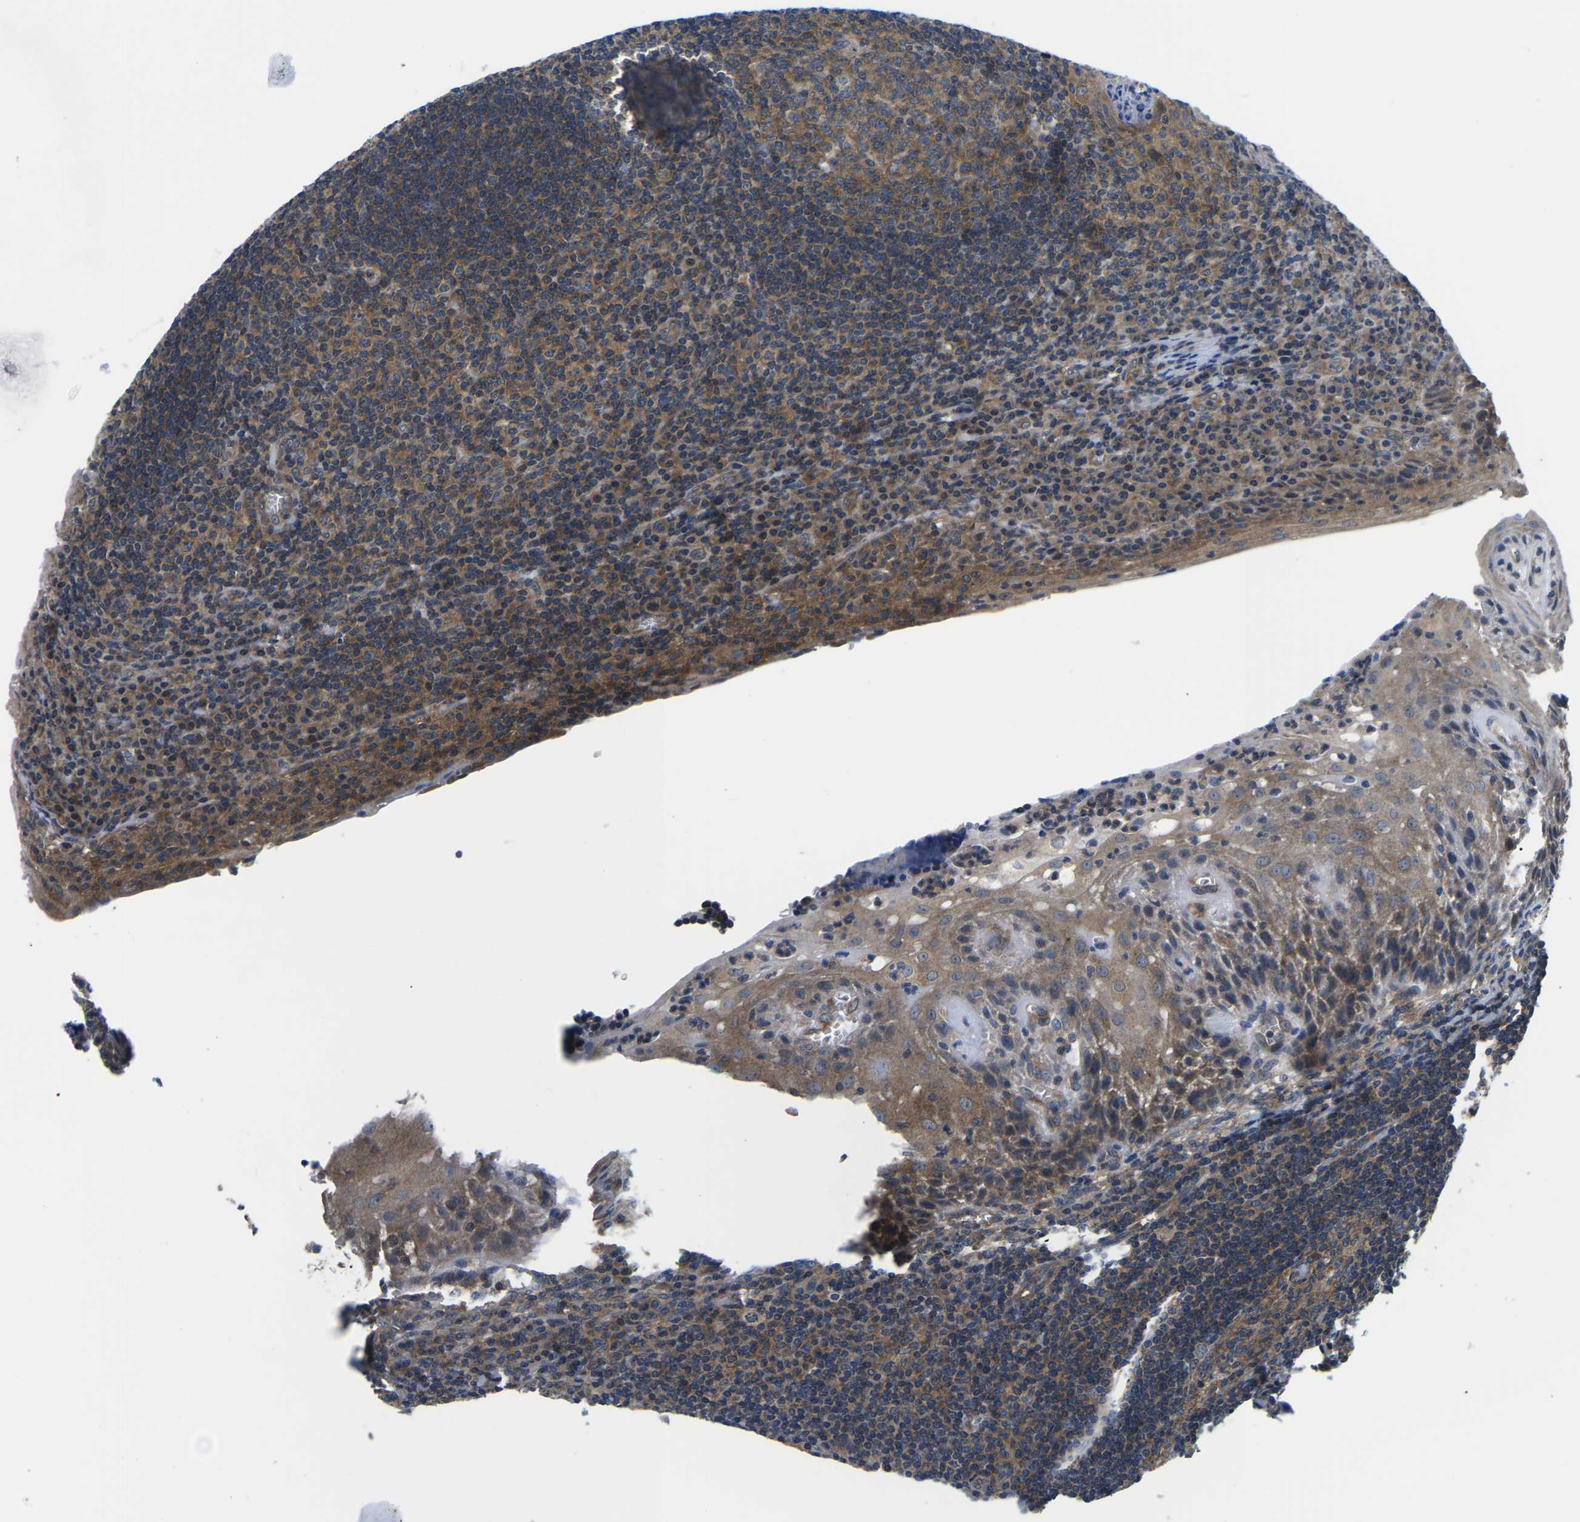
{"staining": {"intensity": "moderate", "quantity": ">75%", "location": "cytoplasmic/membranous"}, "tissue": "tonsil", "cell_type": "Germinal center cells", "image_type": "normal", "snomed": [{"axis": "morphology", "description": "Normal tissue, NOS"}, {"axis": "topography", "description": "Tonsil"}], "caption": "Protein staining of normal tonsil displays moderate cytoplasmic/membranous expression in about >75% of germinal center cells.", "gene": "GSK3B", "patient": {"sex": "male", "age": 37}}